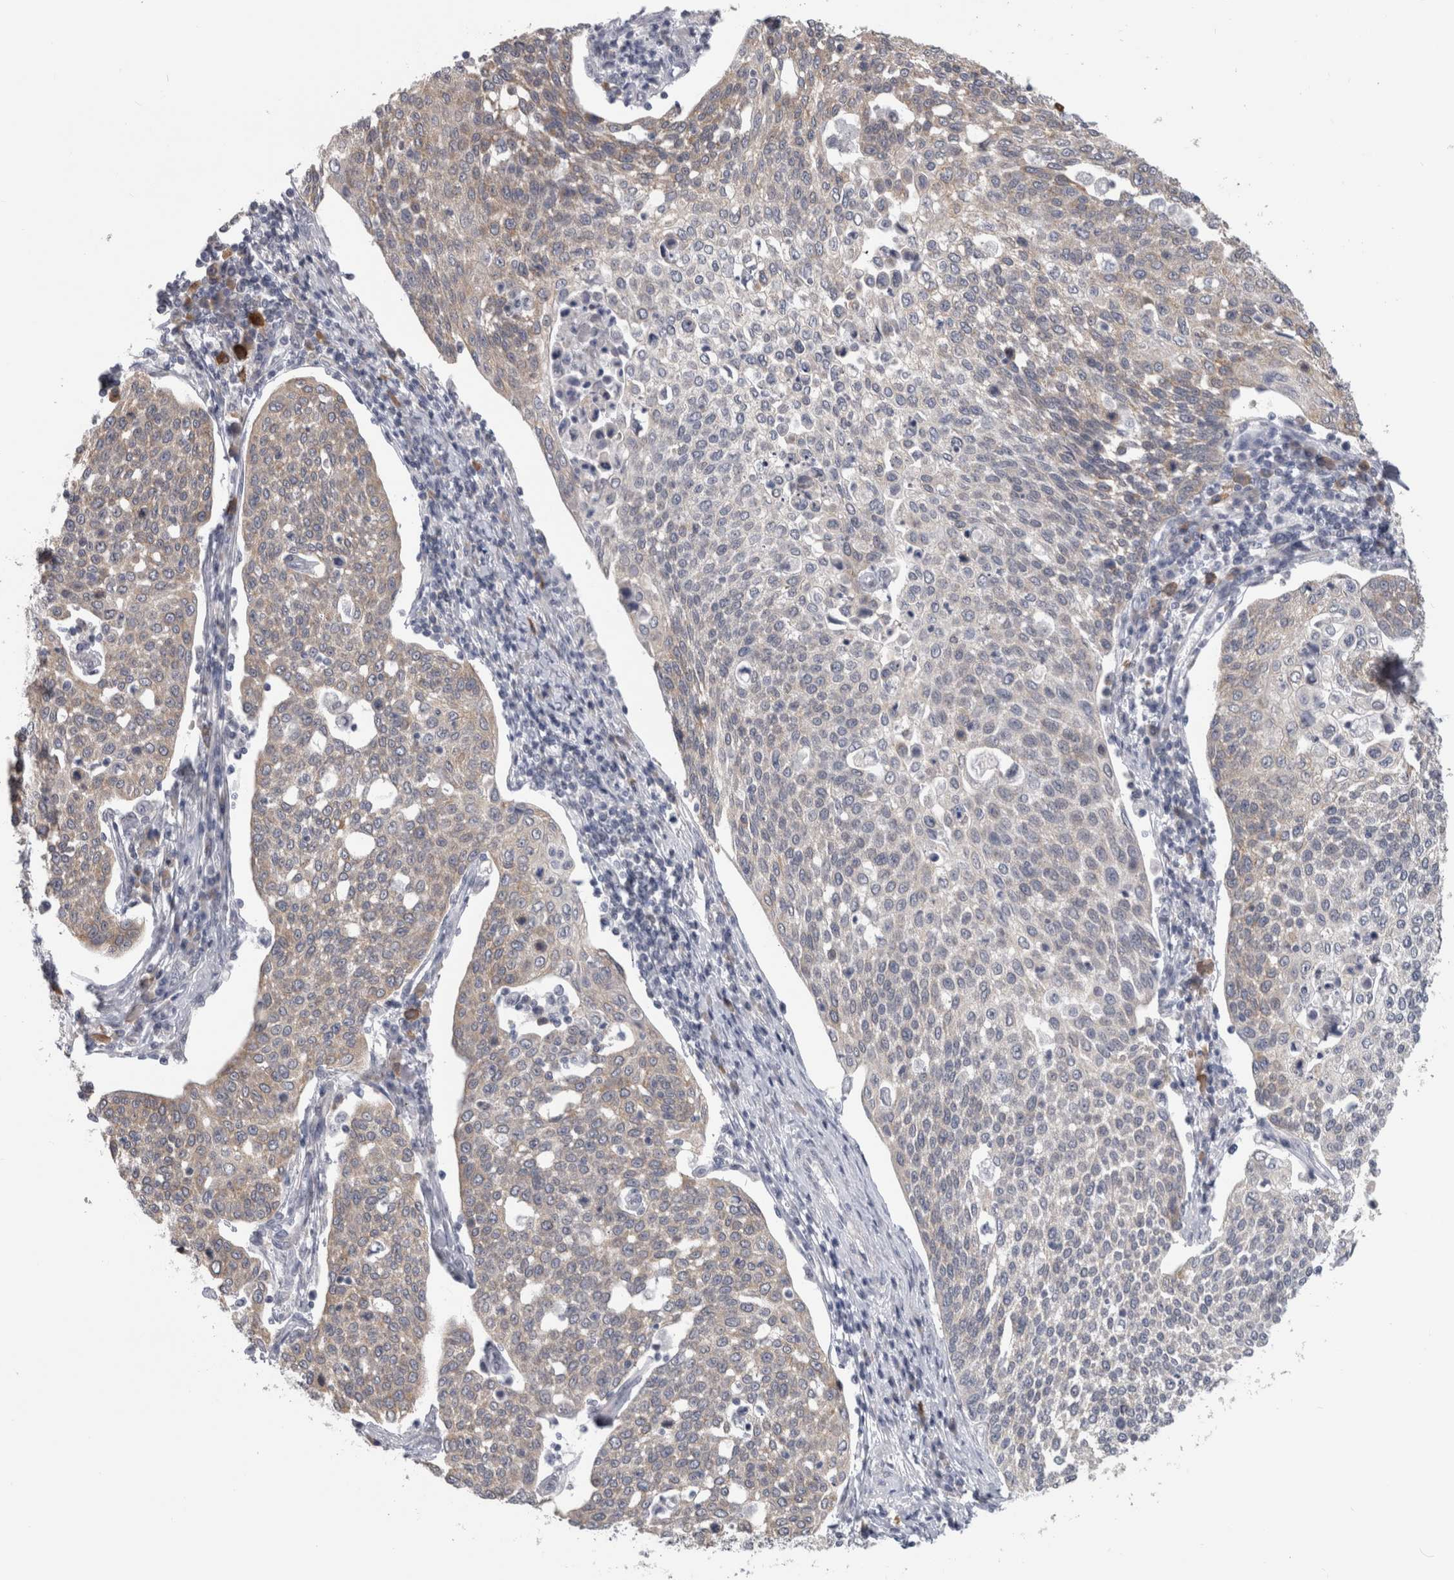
{"staining": {"intensity": "weak", "quantity": "25%-75%", "location": "cytoplasmic/membranous"}, "tissue": "cervical cancer", "cell_type": "Tumor cells", "image_type": "cancer", "snomed": [{"axis": "morphology", "description": "Squamous cell carcinoma, NOS"}, {"axis": "topography", "description": "Cervix"}], "caption": "This micrograph exhibits immunohistochemistry (IHC) staining of cervical cancer, with low weak cytoplasmic/membranous positivity in approximately 25%-75% of tumor cells.", "gene": "TMEM242", "patient": {"sex": "female", "age": 34}}